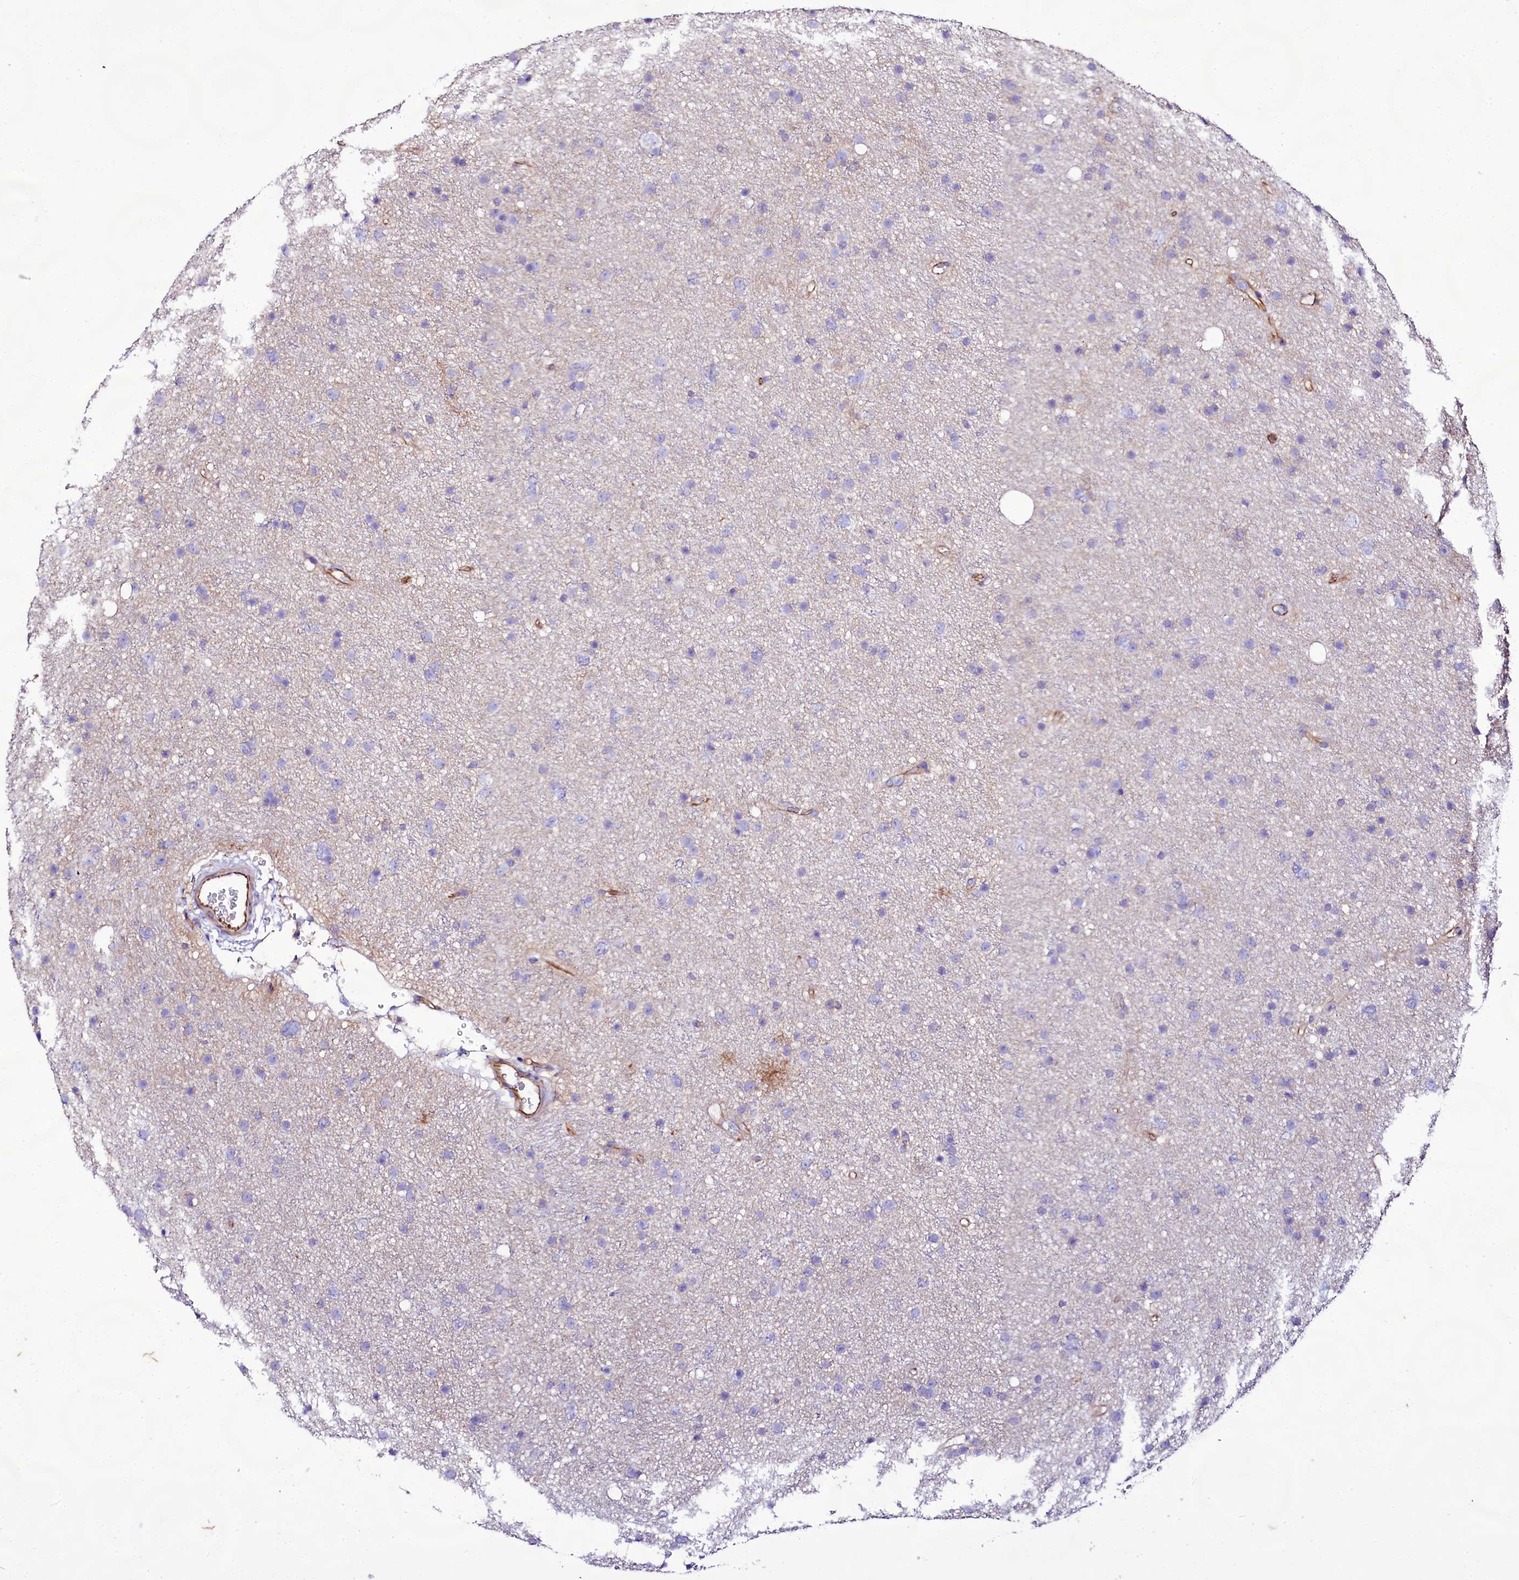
{"staining": {"intensity": "negative", "quantity": "none", "location": "none"}, "tissue": "glioma", "cell_type": "Tumor cells", "image_type": "cancer", "snomed": [{"axis": "morphology", "description": "Glioma, malignant, Low grade"}, {"axis": "topography", "description": "Cerebral cortex"}], "caption": "Tumor cells are negative for brown protein staining in malignant glioma (low-grade).", "gene": "CD99", "patient": {"sex": "female", "age": 39}}